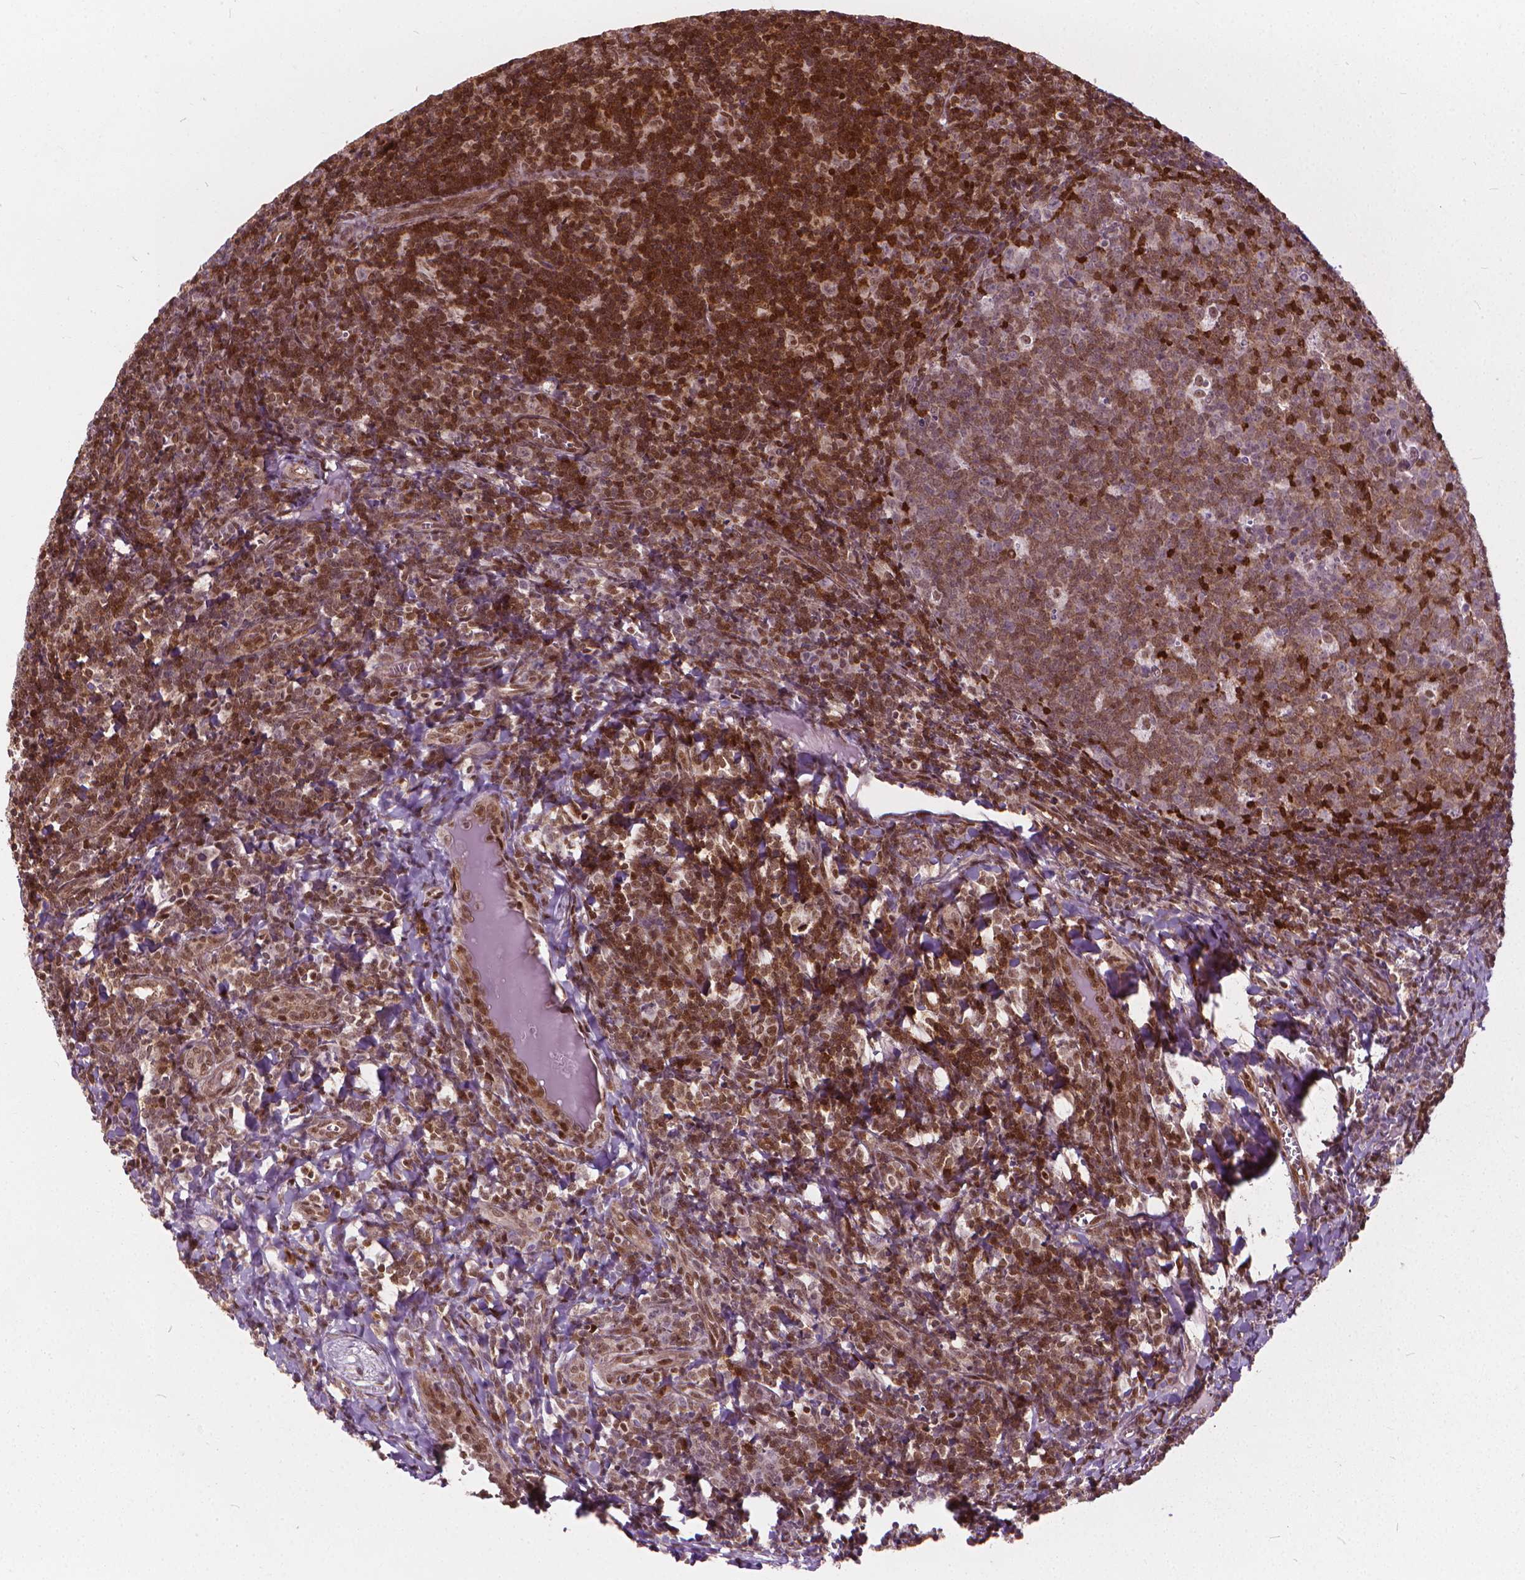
{"staining": {"intensity": "weak", "quantity": "25%-75%", "location": "nuclear"}, "tissue": "lymph node", "cell_type": "Germinal center cells", "image_type": "normal", "snomed": [{"axis": "morphology", "description": "Normal tissue, NOS"}, {"axis": "topography", "description": "Lymph node"}], "caption": "The micrograph displays immunohistochemical staining of unremarkable lymph node. There is weak nuclear expression is seen in about 25%-75% of germinal center cells. The staining is performed using DAB (3,3'-diaminobenzidine) brown chromogen to label protein expression. The nuclei are counter-stained blue using hematoxylin.", "gene": "STAT5B", "patient": {"sex": "female", "age": 21}}